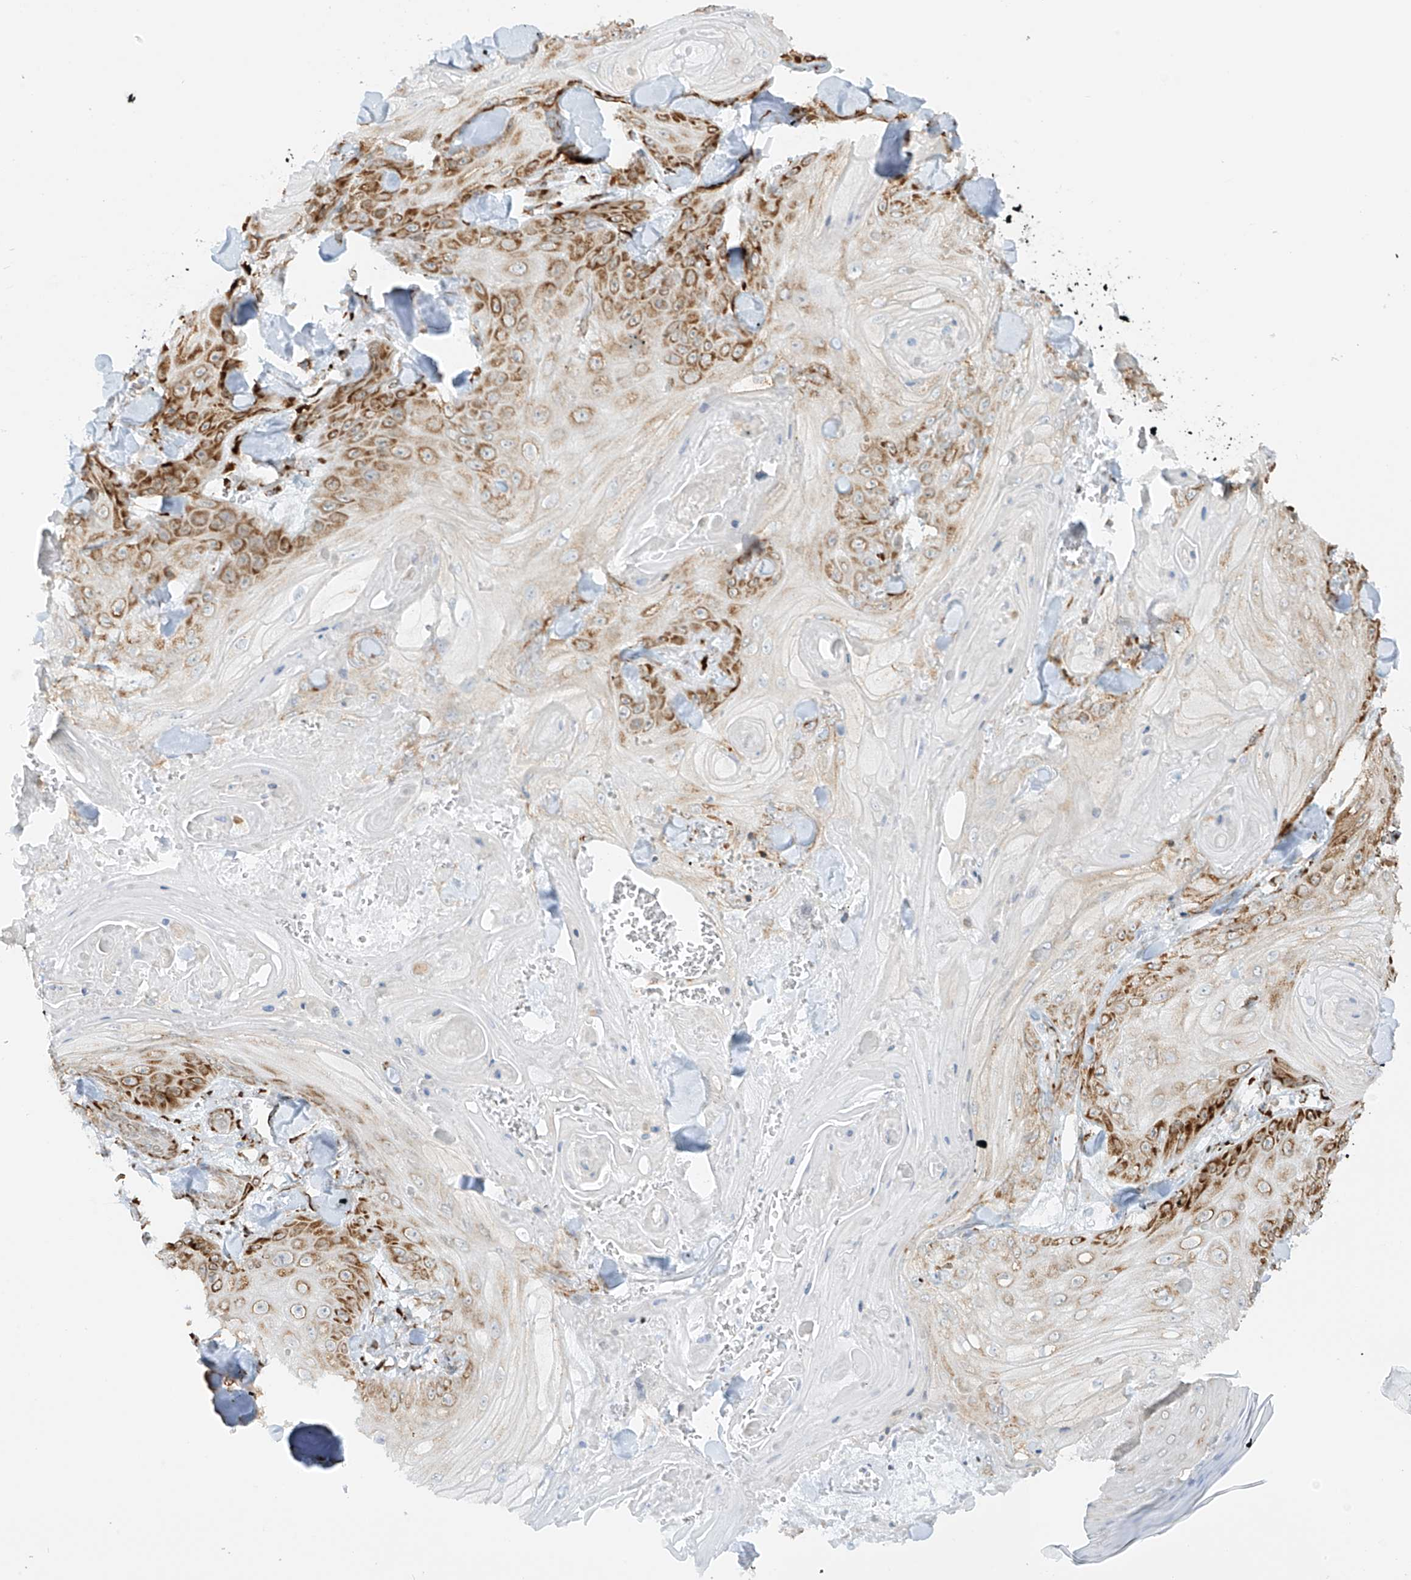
{"staining": {"intensity": "strong", "quantity": "25%-75%", "location": "cytoplasmic/membranous"}, "tissue": "skin cancer", "cell_type": "Tumor cells", "image_type": "cancer", "snomed": [{"axis": "morphology", "description": "Squamous cell carcinoma, NOS"}, {"axis": "topography", "description": "Skin"}], "caption": "Immunohistochemistry (IHC) (DAB (3,3'-diaminobenzidine)) staining of human squamous cell carcinoma (skin) displays strong cytoplasmic/membranous protein expression in approximately 25%-75% of tumor cells.", "gene": "LRRC59", "patient": {"sex": "male", "age": 74}}